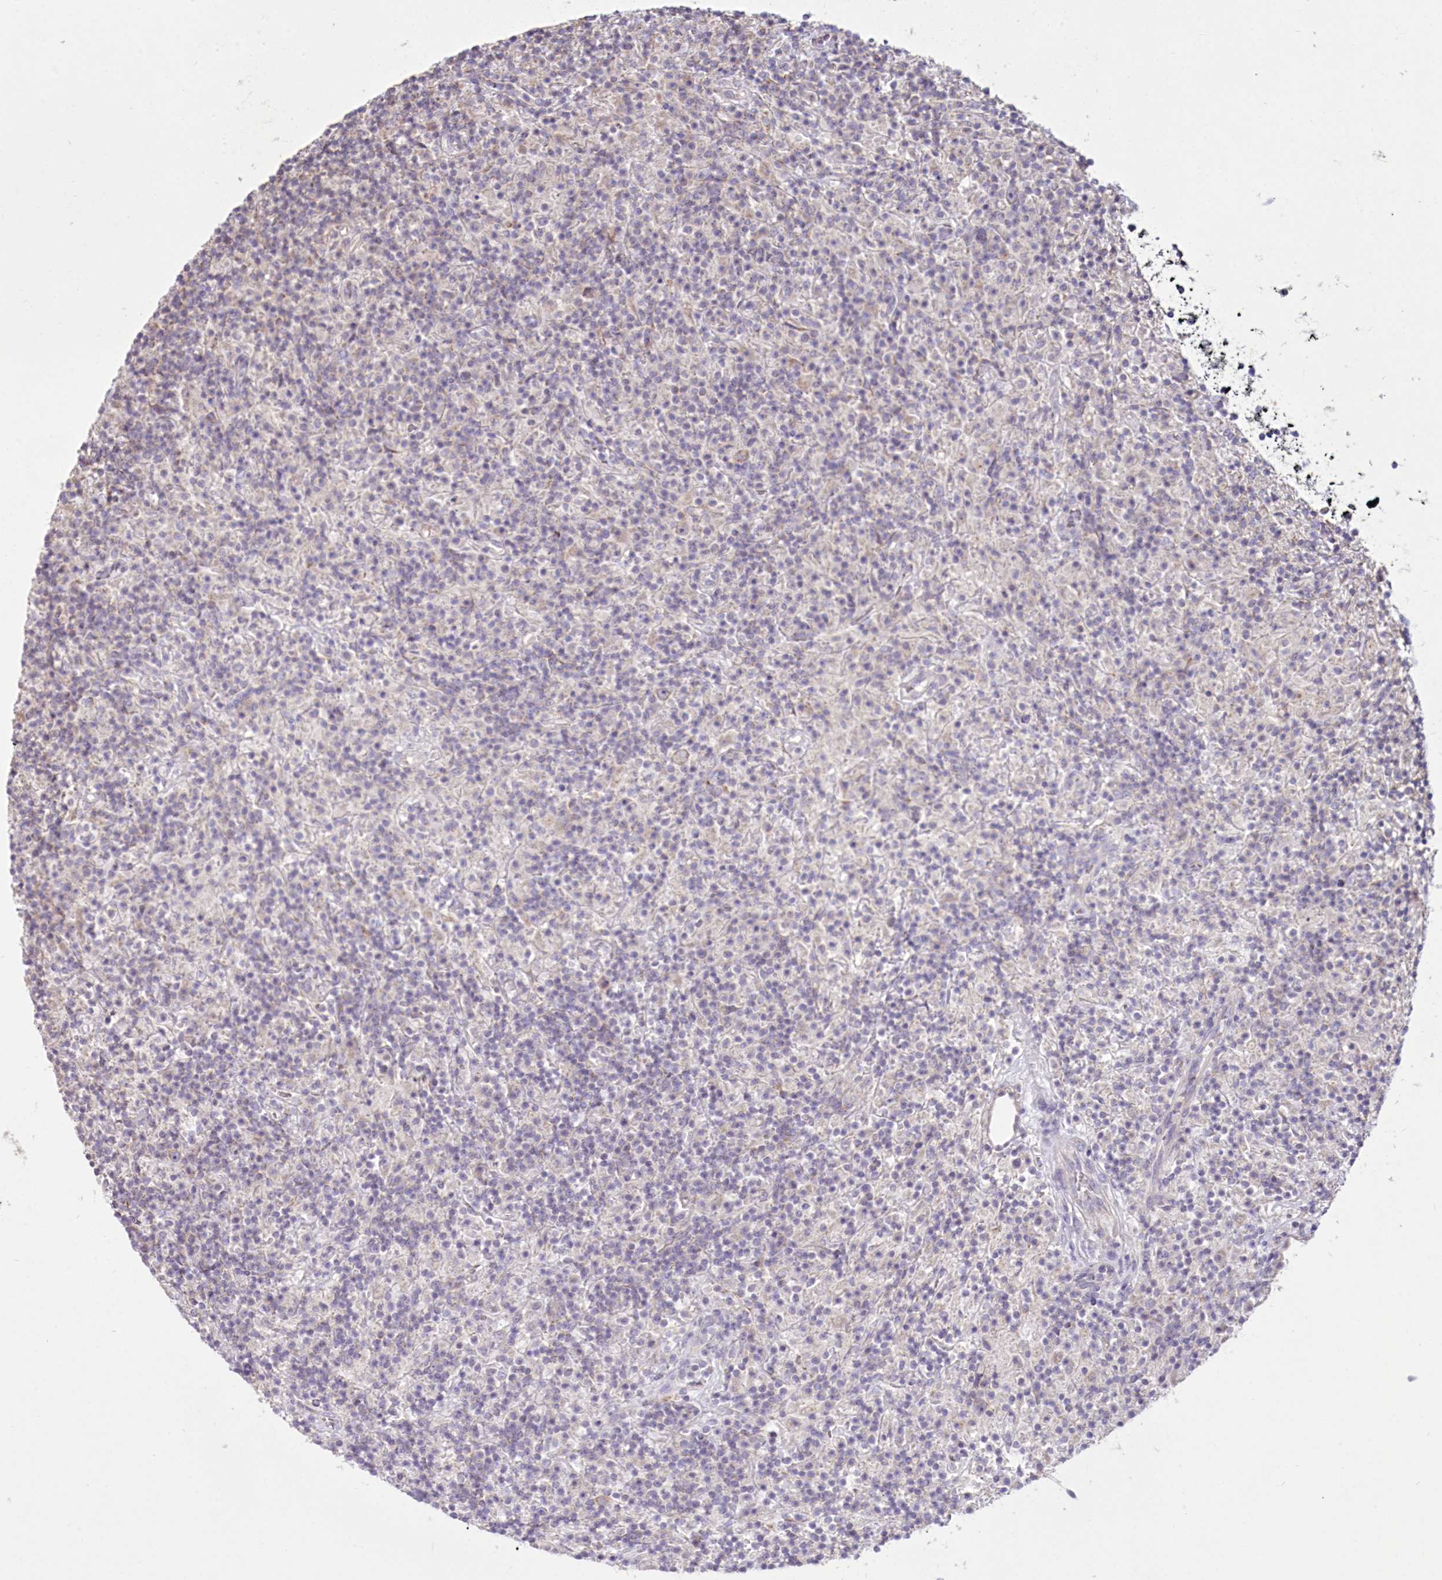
{"staining": {"intensity": "negative", "quantity": "none", "location": "none"}, "tissue": "lymphoma", "cell_type": "Tumor cells", "image_type": "cancer", "snomed": [{"axis": "morphology", "description": "Hodgkin's disease, NOS"}, {"axis": "topography", "description": "Lymph node"}], "caption": "Lymphoma was stained to show a protein in brown. There is no significant positivity in tumor cells.", "gene": "ACOX2", "patient": {"sex": "male", "age": 70}}